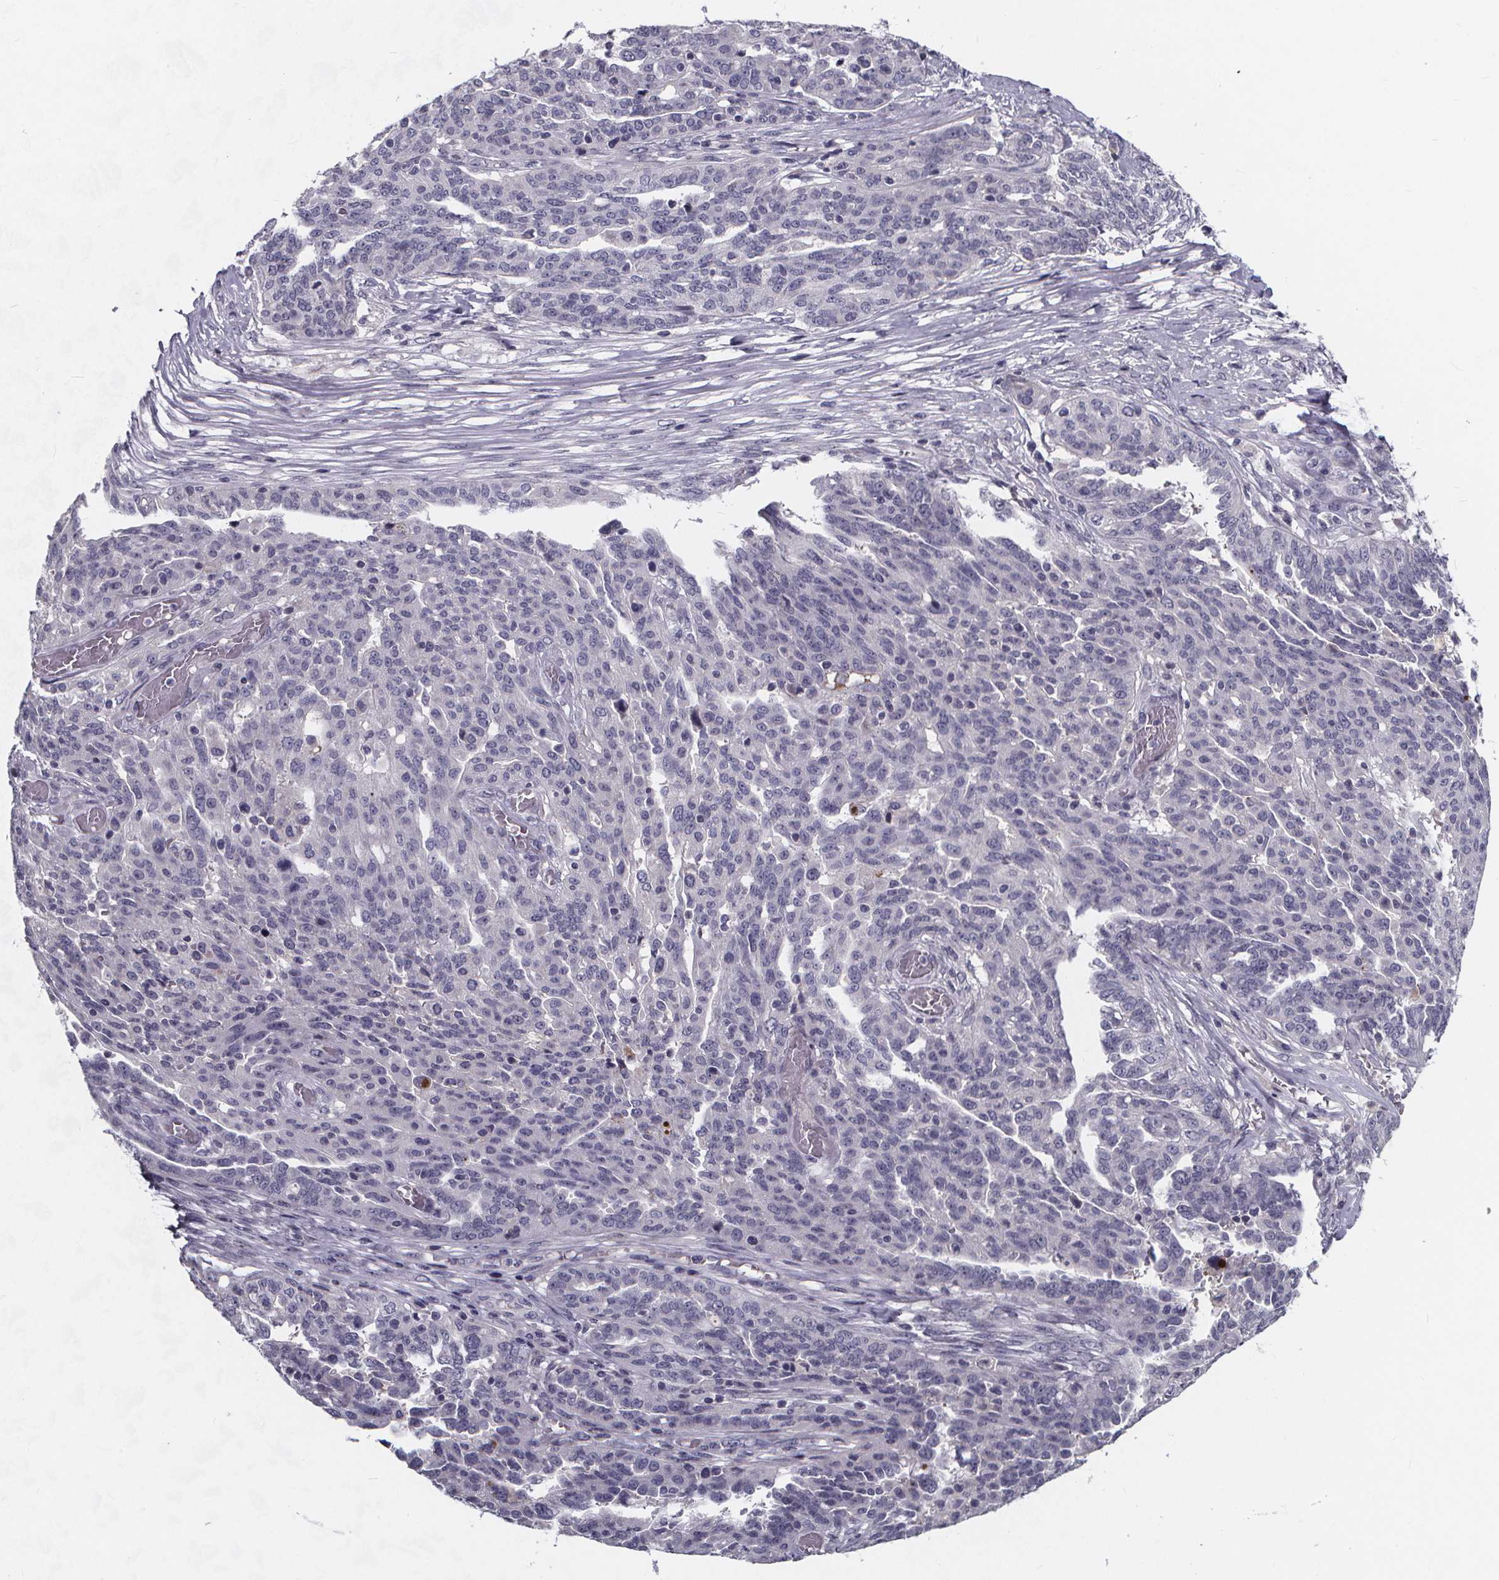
{"staining": {"intensity": "negative", "quantity": "none", "location": "none"}, "tissue": "ovarian cancer", "cell_type": "Tumor cells", "image_type": "cancer", "snomed": [{"axis": "morphology", "description": "Cystadenocarcinoma, serous, NOS"}, {"axis": "topography", "description": "Ovary"}], "caption": "Tumor cells are negative for protein expression in human ovarian cancer. (Brightfield microscopy of DAB immunohistochemistry at high magnification).", "gene": "AGT", "patient": {"sex": "female", "age": 67}}